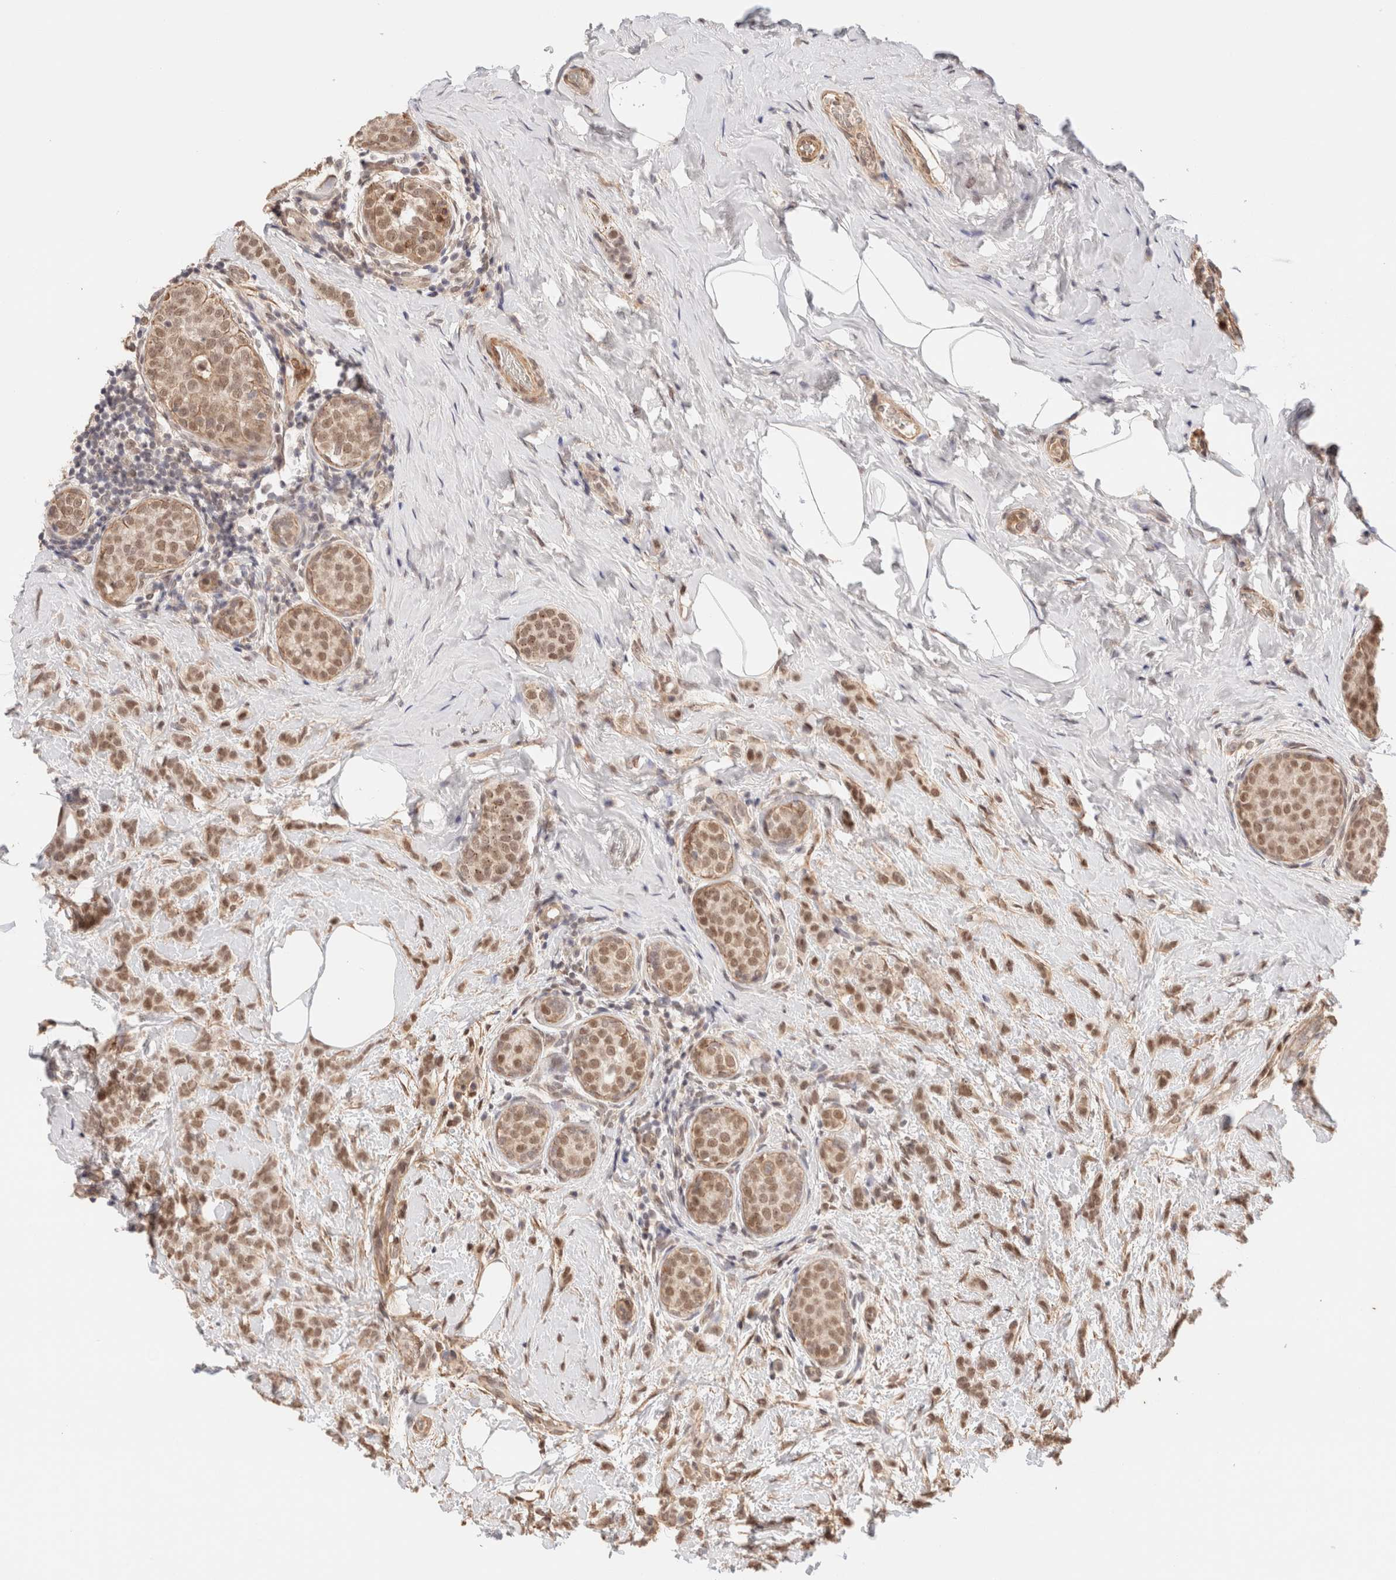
{"staining": {"intensity": "moderate", "quantity": ">75%", "location": "nuclear"}, "tissue": "breast cancer", "cell_type": "Tumor cells", "image_type": "cancer", "snomed": [{"axis": "morphology", "description": "Lobular carcinoma, in situ"}, {"axis": "morphology", "description": "Lobular carcinoma"}, {"axis": "topography", "description": "Breast"}], "caption": "There is medium levels of moderate nuclear staining in tumor cells of breast cancer, as demonstrated by immunohistochemical staining (brown color).", "gene": "BRPF3", "patient": {"sex": "female", "age": 41}}